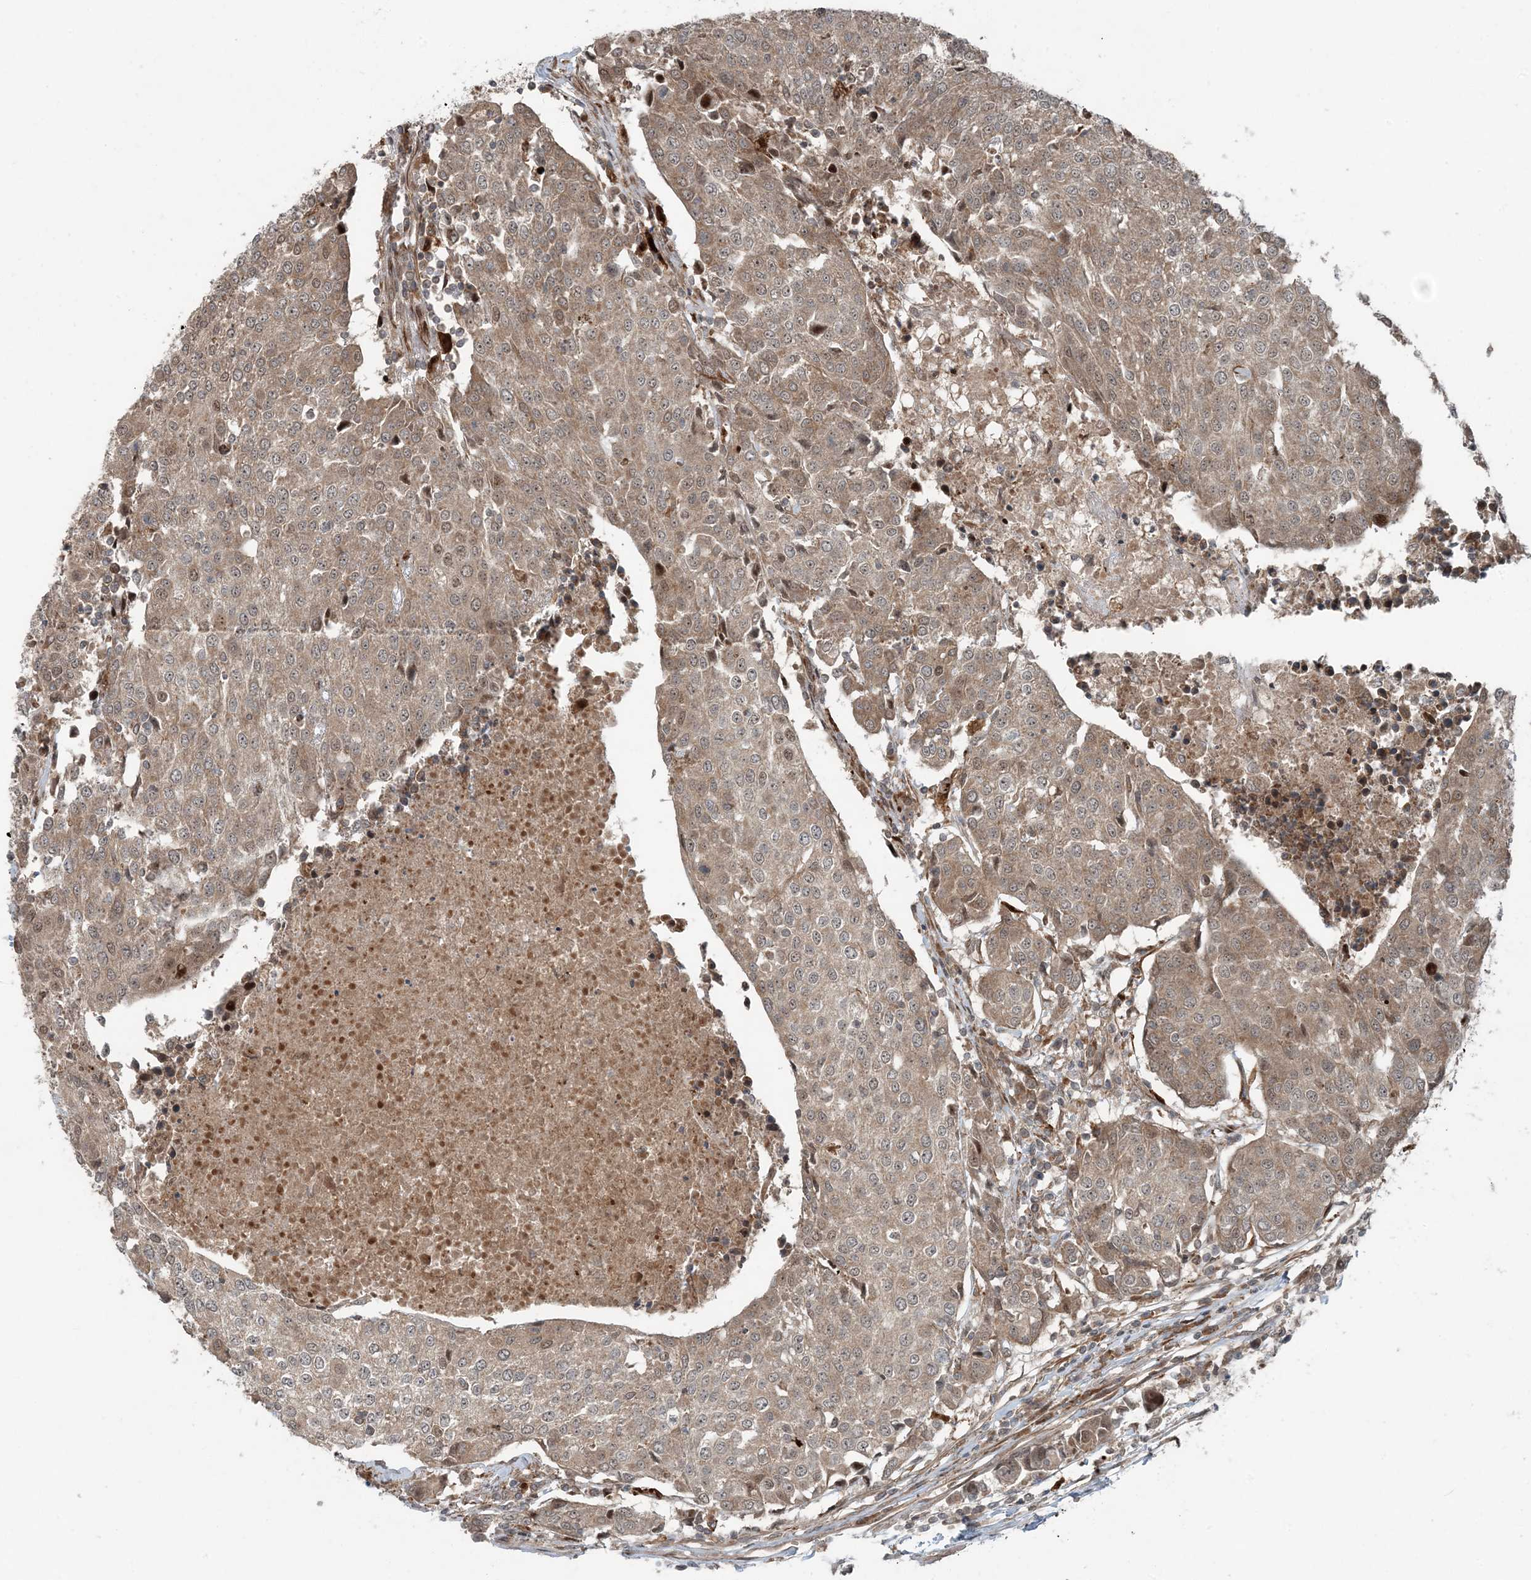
{"staining": {"intensity": "weak", "quantity": ">75%", "location": "cytoplasmic/membranous"}, "tissue": "urothelial cancer", "cell_type": "Tumor cells", "image_type": "cancer", "snomed": [{"axis": "morphology", "description": "Urothelial carcinoma, High grade"}, {"axis": "topography", "description": "Urinary bladder"}], "caption": "Immunohistochemical staining of urothelial cancer reveals low levels of weak cytoplasmic/membranous protein positivity in about >75% of tumor cells. The protein of interest is shown in brown color, while the nuclei are stained blue.", "gene": "EDEM2", "patient": {"sex": "female", "age": 85}}